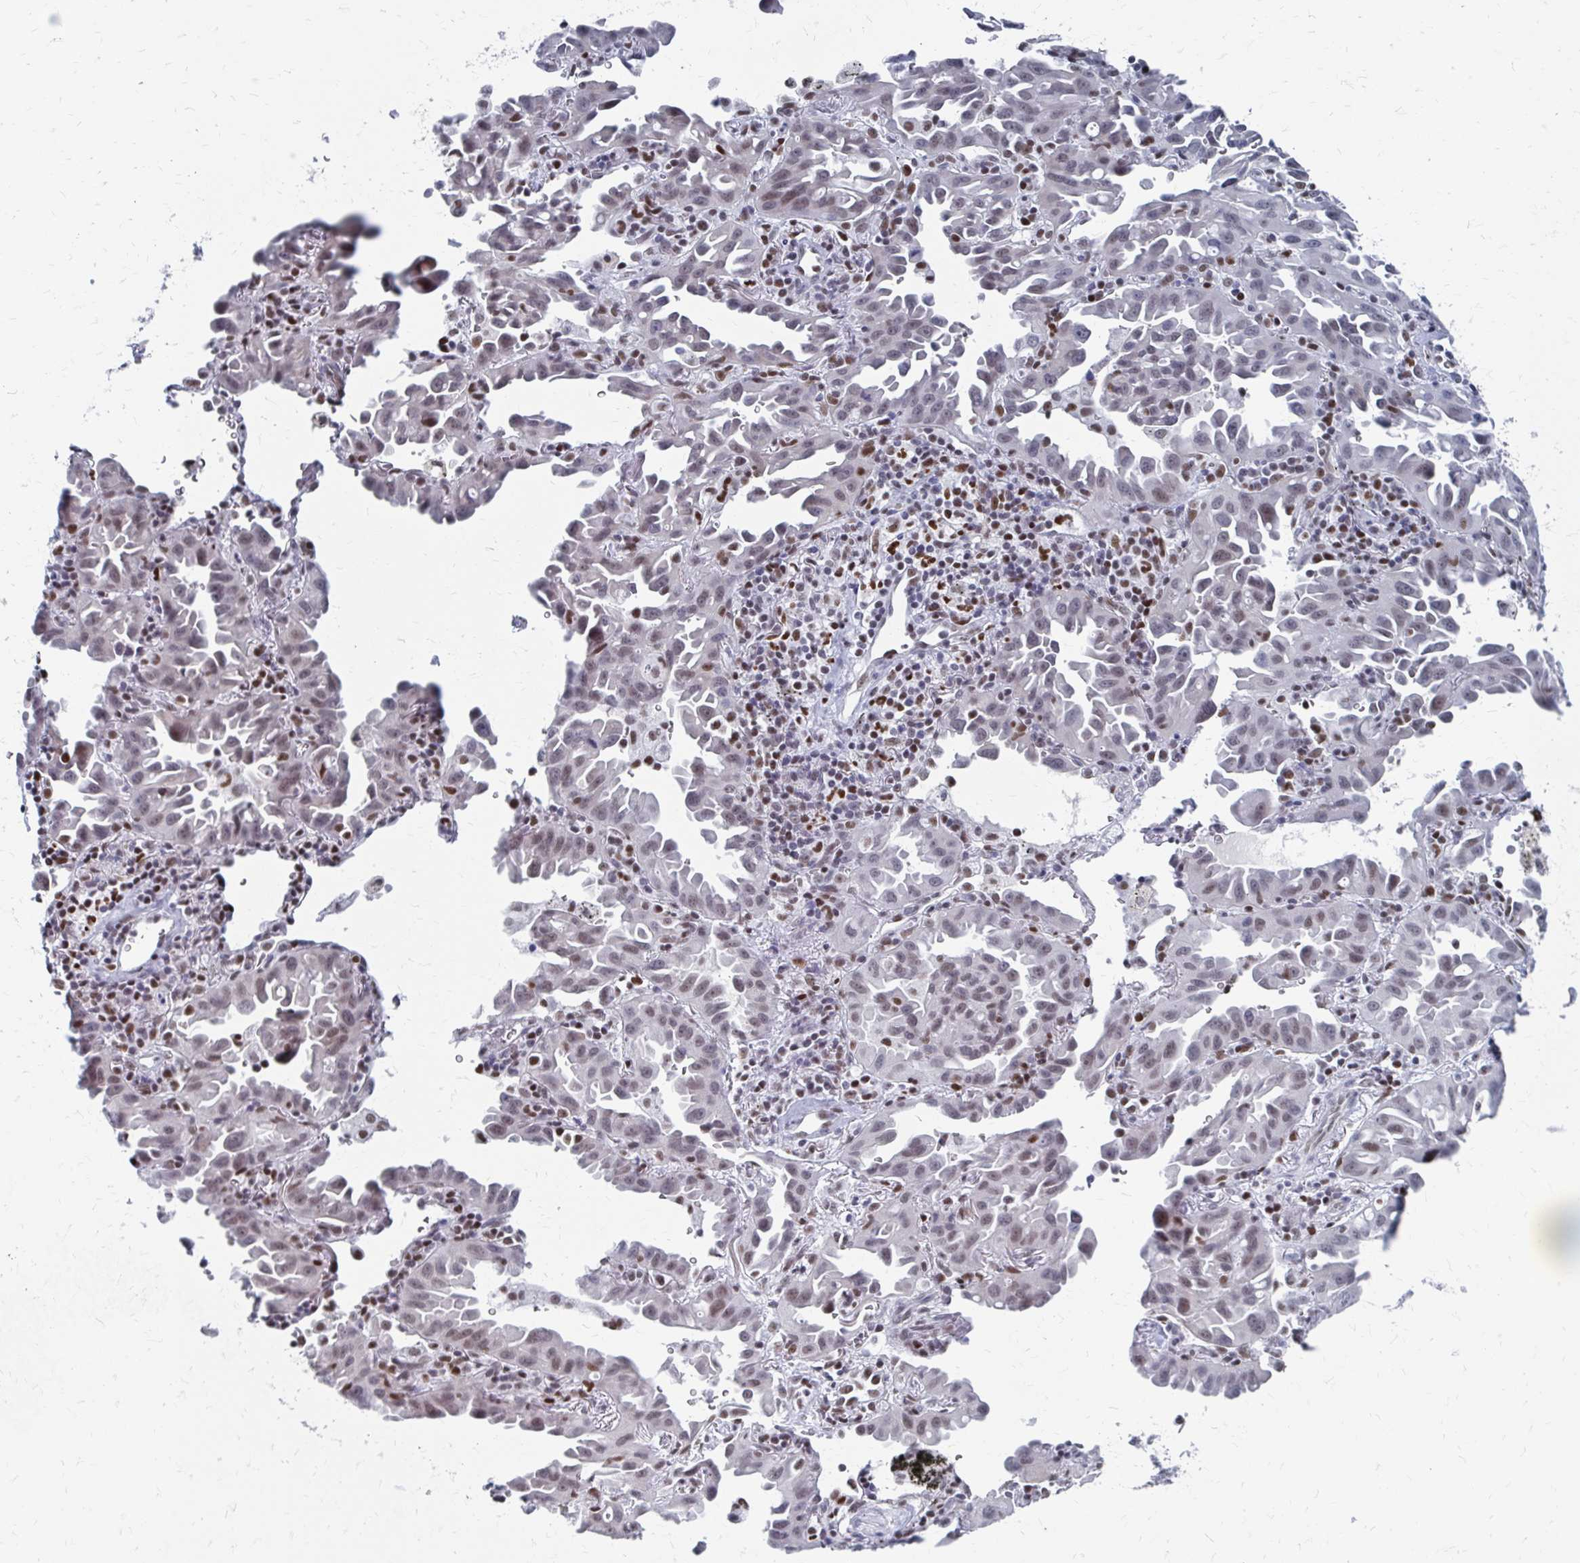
{"staining": {"intensity": "weak", "quantity": ">75%", "location": "nuclear"}, "tissue": "lung cancer", "cell_type": "Tumor cells", "image_type": "cancer", "snomed": [{"axis": "morphology", "description": "Adenocarcinoma, NOS"}, {"axis": "topography", "description": "Lung"}], "caption": "The histopathology image demonstrates a brown stain indicating the presence of a protein in the nuclear of tumor cells in lung cancer (adenocarcinoma).", "gene": "CDIN1", "patient": {"sex": "male", "age": 68}}